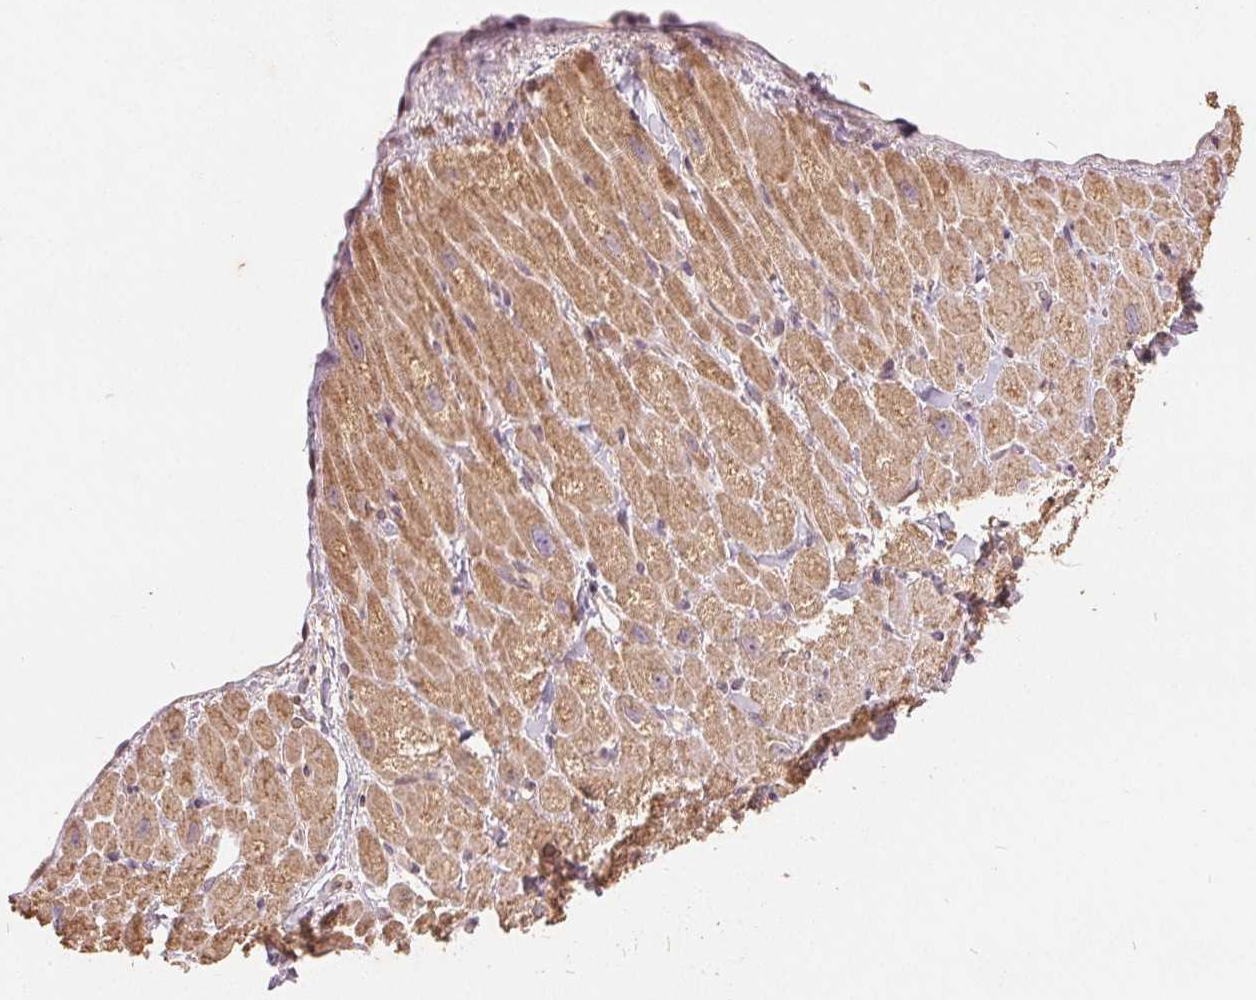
{"staining": {"intensity": "moderate", "quantity": ">75%", "location": "cytoplasmic/membranous"}, "tissue": "heart muscle", "cell_type": "Cardiomyocytes", "image_type": "normal", "snomed": [{"axis": "morphology", "description": "Normal tissue, NOS"}, {"axis": "topography", "description": "Heart"}], "caption": "Immunohistochemical staining of benign heart muscle shows medium levels of moderate cytoplasmic/membranous staining in approximately >75% of cardiomyocytes.", "gene": "CDIPT", "patient": {"sex": "female", "age": 62}}